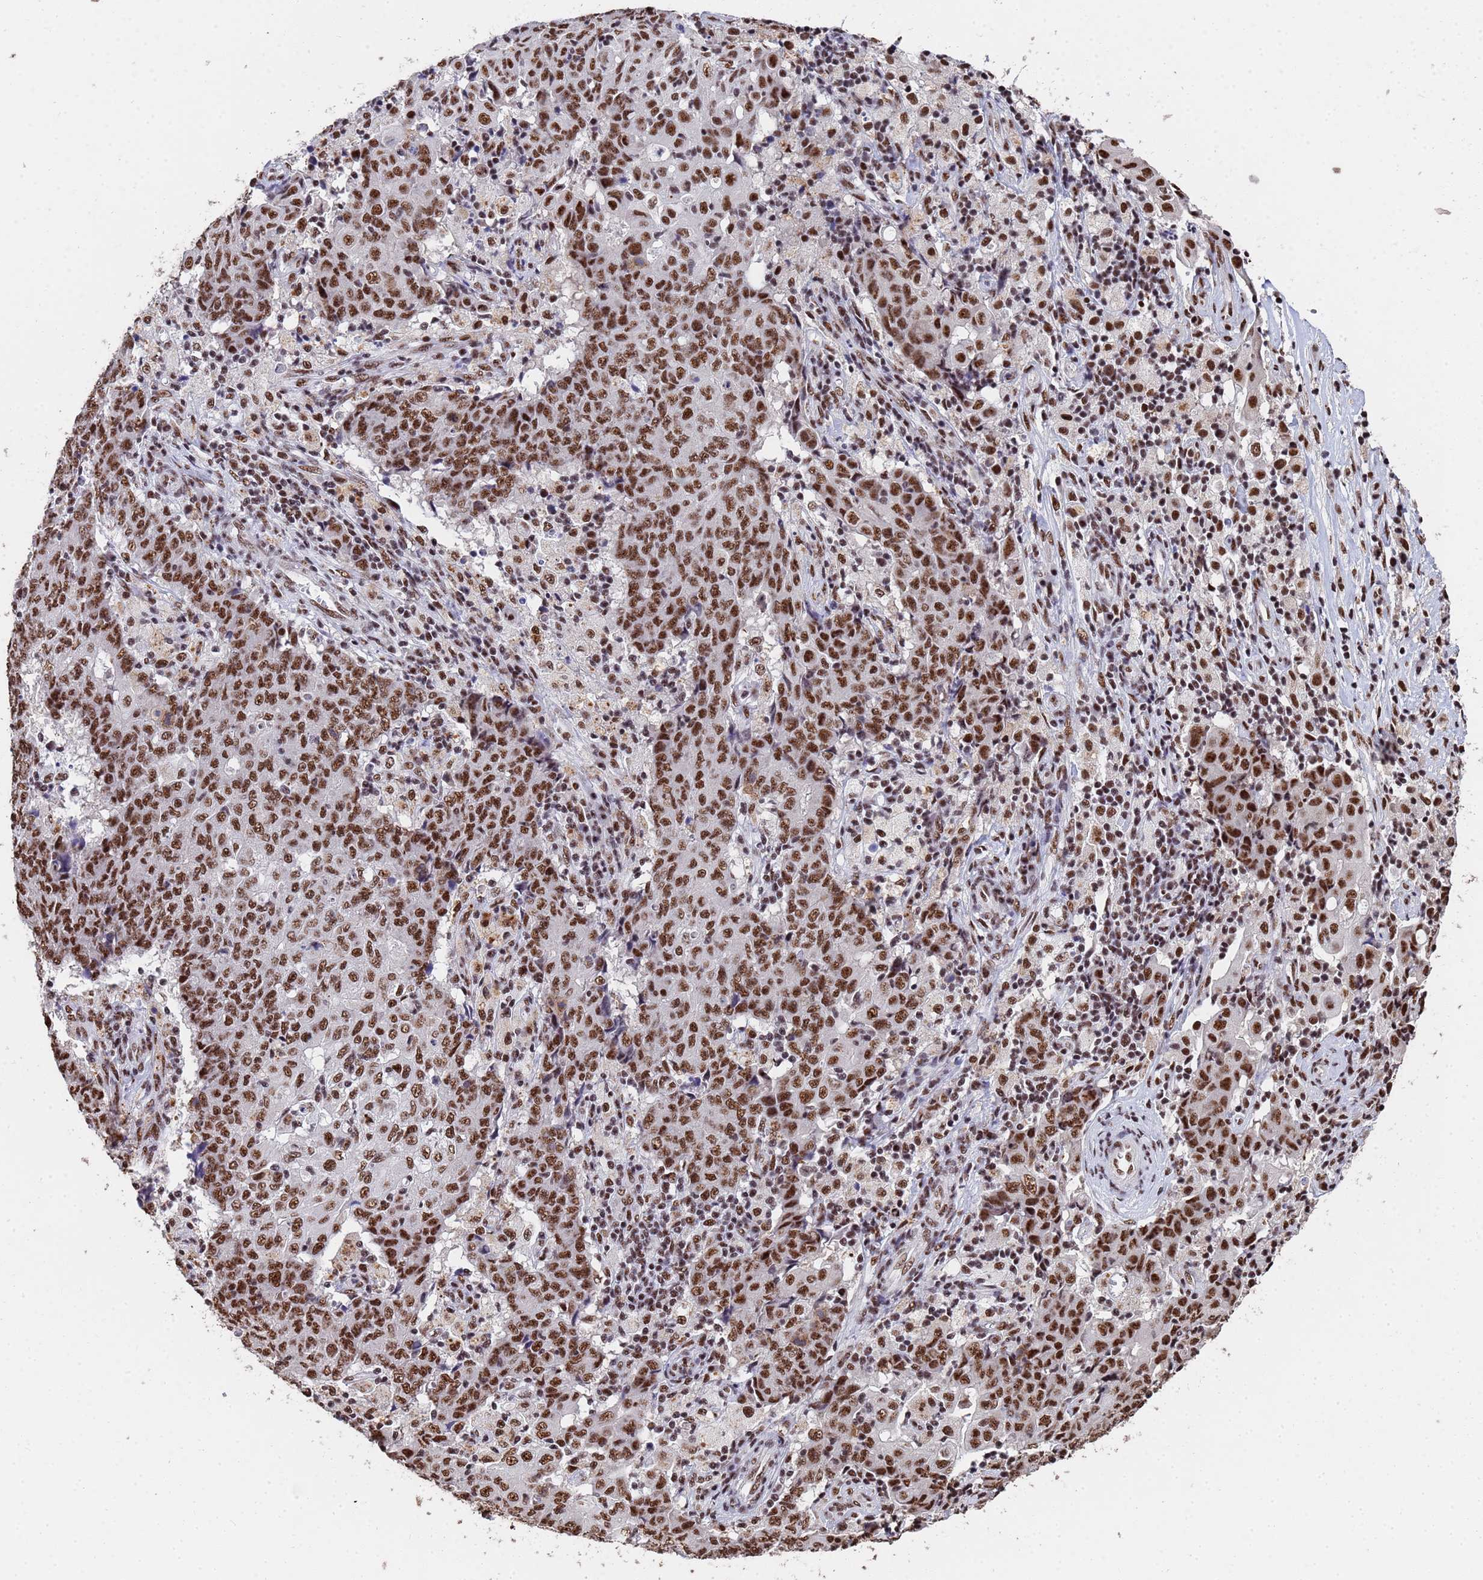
{"staining": {"intensity": "moderate", "quantity": ">75%", "location": "nuclear"}, "tissue": "ovarian cancer", "cell_type": "Tumor cells", "image_type": "cancer", "snomed": [{"axis": "morphology", "description": "Carcinoma, endometroid"}, {"axis": "topography", "description": "Ovary"}], "caption": "Brown immunohistochemical staining in human ovarian cancer exhibits moderate nuclear staining in about >75% of tumor cells.", "gene": "SF3B2", "patient": {"sex": "female", "age": 42}}